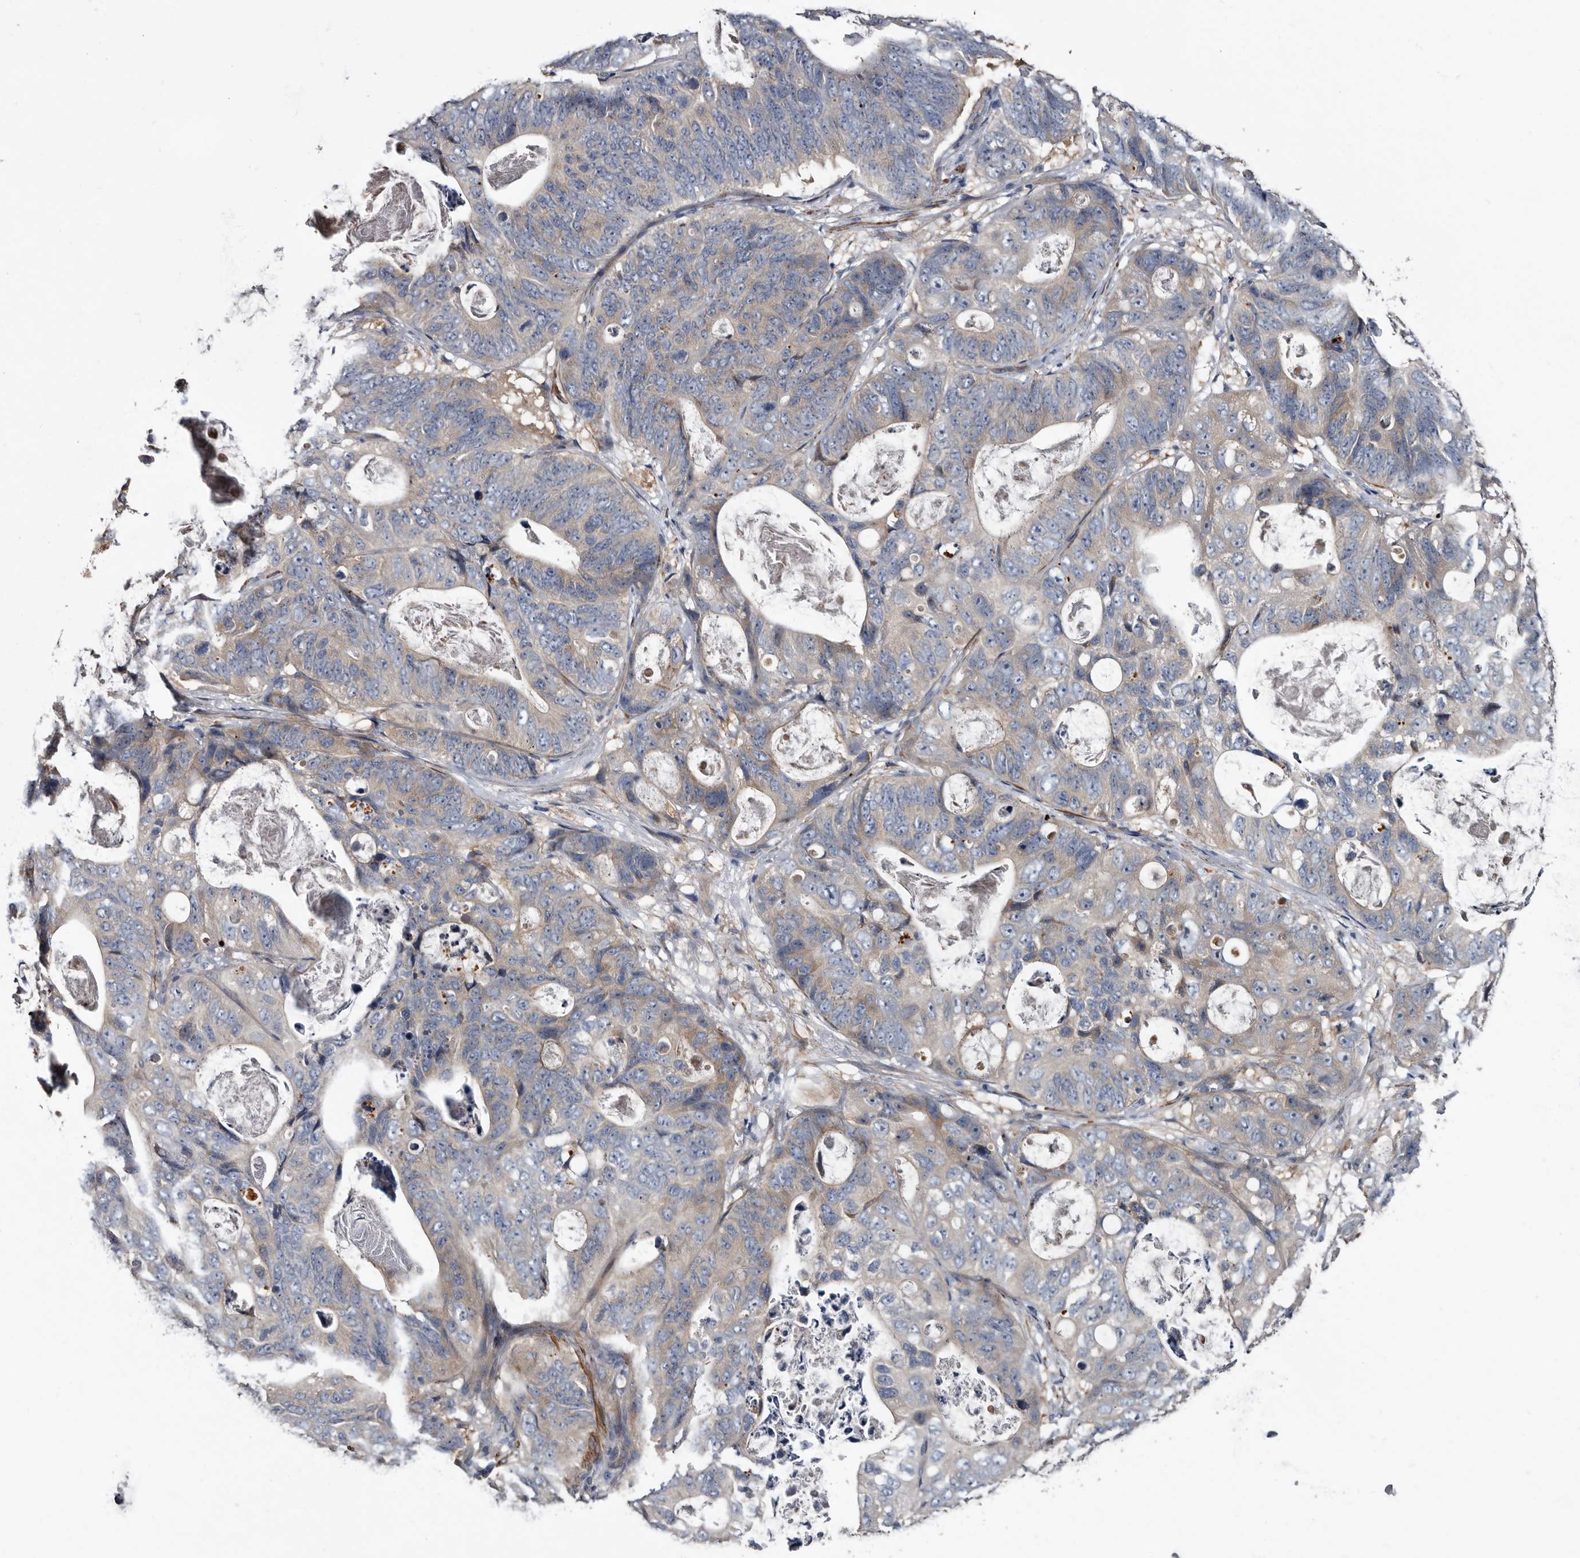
{"staining": {"intensity": "negative", "quantity": "none", "location": "none"}, "tissue": "stomach cancer", "cell_type": "Tumor cells", "image_type": "cancer", "snomed": [{"axis": "morphology", "description": "Normal tissue, NOS"}, {"axis": "morphology", "description": "Adenocarcinoma, NOS"}, {"axis": "topography", "description": "Stomach"}], "caption": "Protein analysis of stomach adenocarcinoma demonstrates no significant expression in tumor cells. (Stains: DAB (3,3'-diaminobenzidine) IHC with hematoxylin counter stain, Microscopy: brightfield microscopy at high magnification).", "gene": "IARS1", "patient": {"sex": "female", "age": 89}}